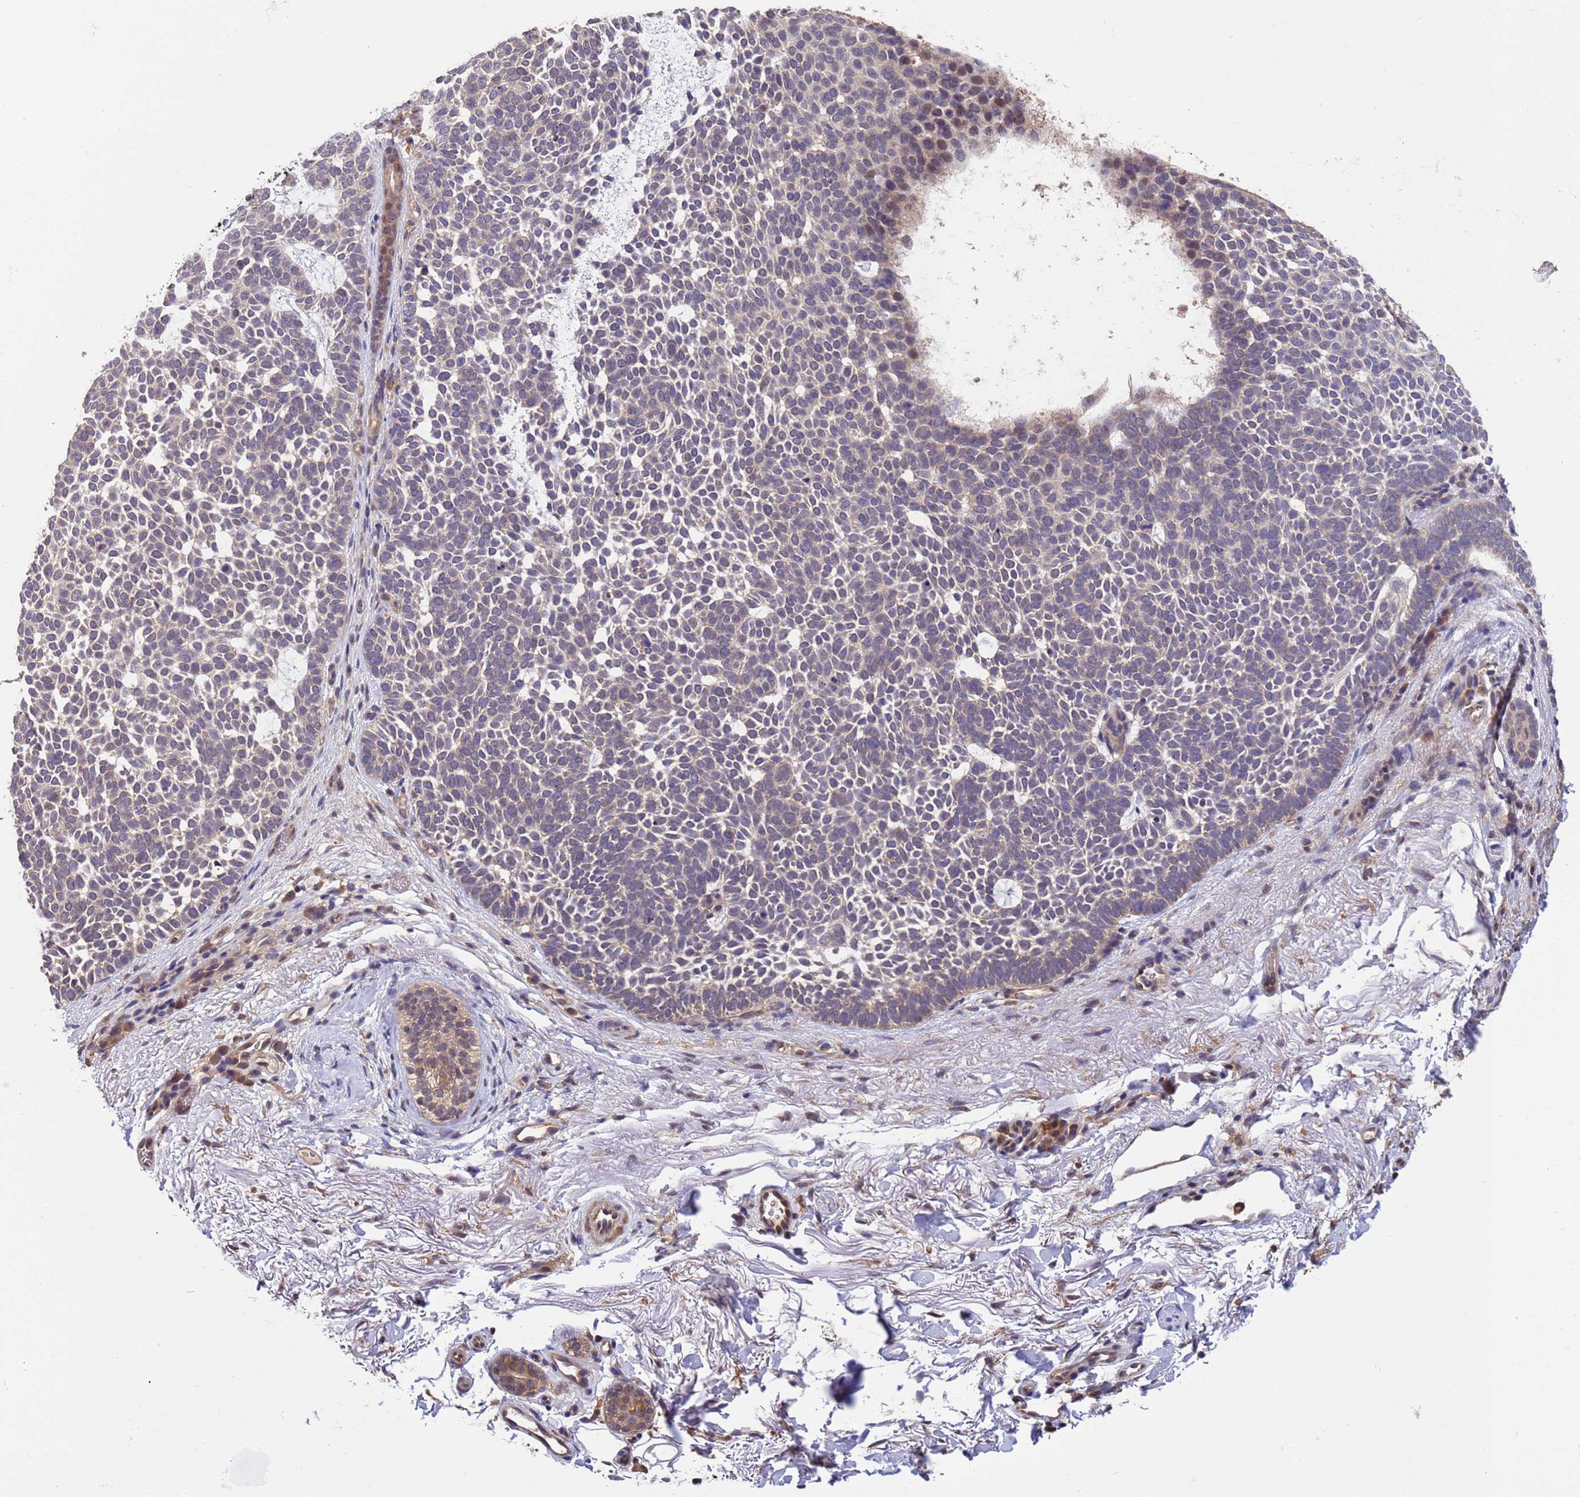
{"staining": {"intensity": "negative", "quantity": "none", "location": "none"}, "tissue": "skin cancer", "cell_type": "Tumor cells", "image_type": "cancer", "snomed": [{"axis": "morphology", "description": "Basal cell carcinoma"}, {"axis": "topography", "description": "Skin"}], "caption": "The immunohistochemistry (IHC) photomicrograph has no significant positivity in tumor cells of basal cell carcinoma (skin) tissue.", "gene": "ZFP69B", "patient": {"sex": "female", "age": 77}}